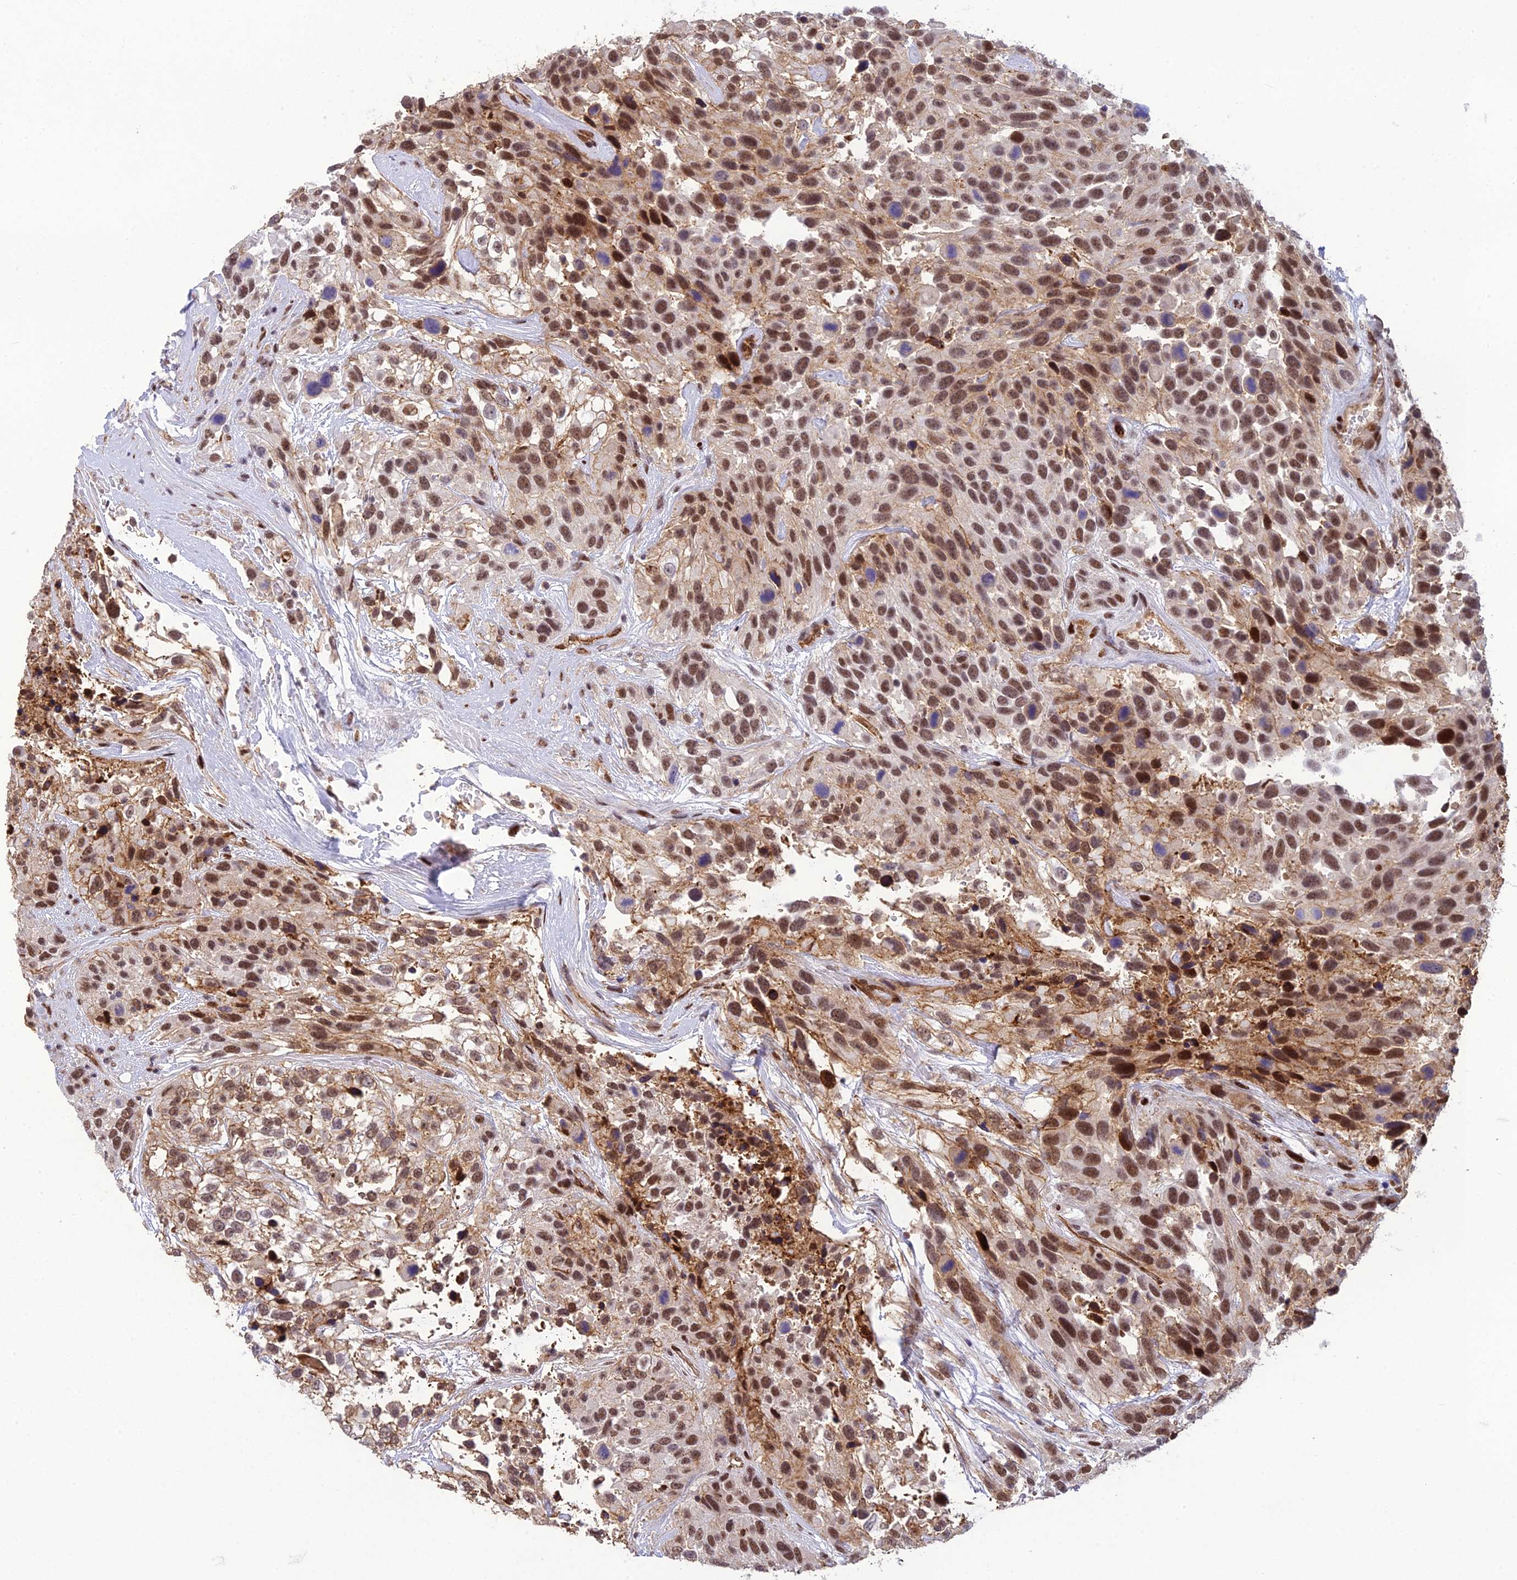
{"staining": {"intensity": "moderate", "quantity": ">75%", "location": "nuclear"}, "tissue": "urothelial cancer", "cell_type": "Tumor cells", "image_type": "cancer", "snomed": [{"axis": "morphology", "description": "Urothelial carcinoma, High grade"}, {"axis": "topography", "description": "Urinary bladder"}], "caption": "Human urothelial carcinoma (high-grade) stained with a brown dye displays moderate nuclear positive staining in about >75% of tumor cells.", "gene": "RANBP3", "patient": {"sex": "female", "age": 70}}